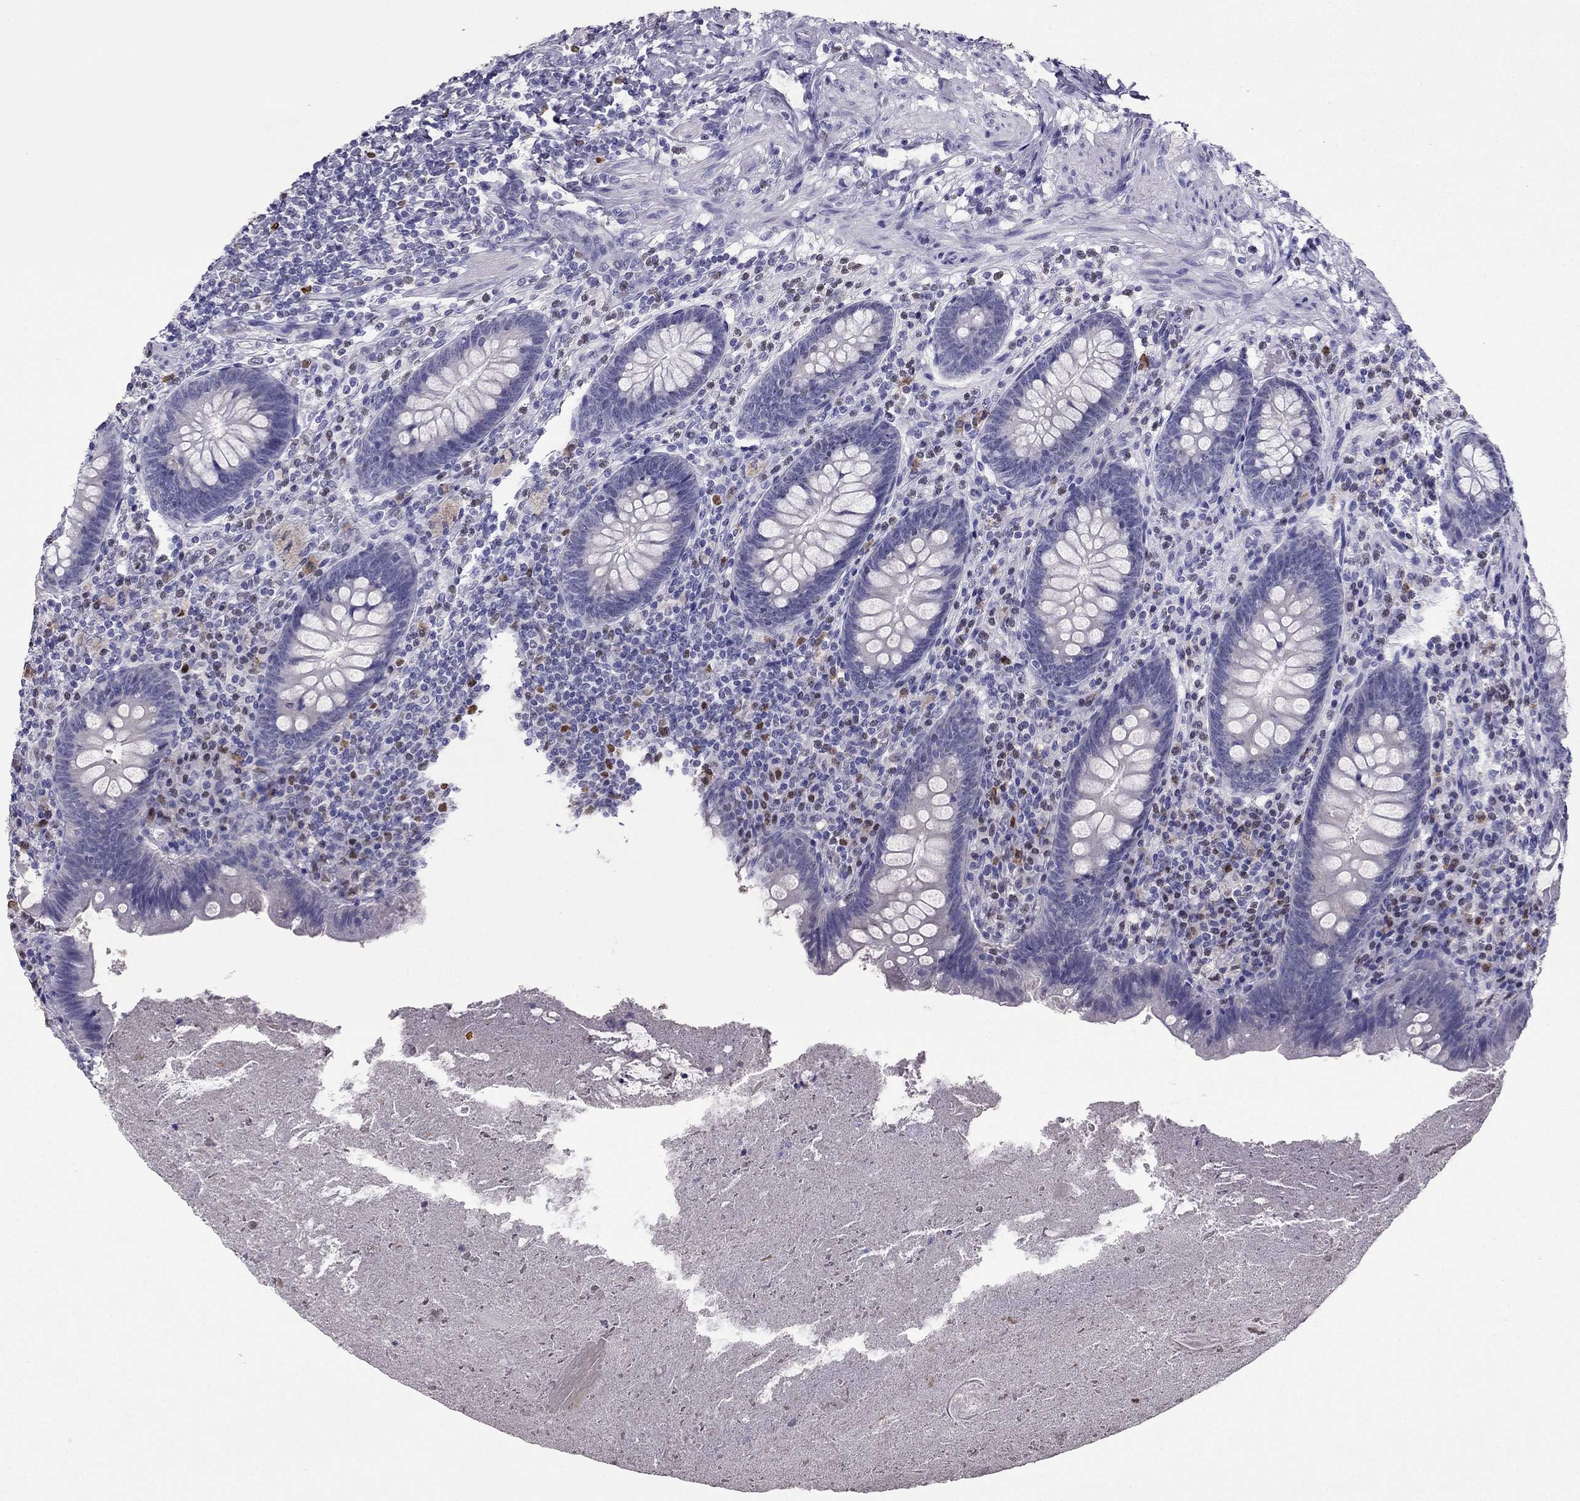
{"staining": {"intensity": "negative", "quantity": "none", "location": "none"}, "tissue": "appendix", "cell_type": "Glandular cells", "image_type": "normal", "snomed": [{"axis": "morphology", "description": "Normal tissue, NOS"}, {"axis": "topography", "description": "Appendix"}], "caption": "Immunohistochemistry (IHC) histopathology image of unremarkable human appendix stained for a protein (brown), which displays no expression in glandular cells.", "gene": "ARID3A", "patient": {"sex": "male", "age": 47}}